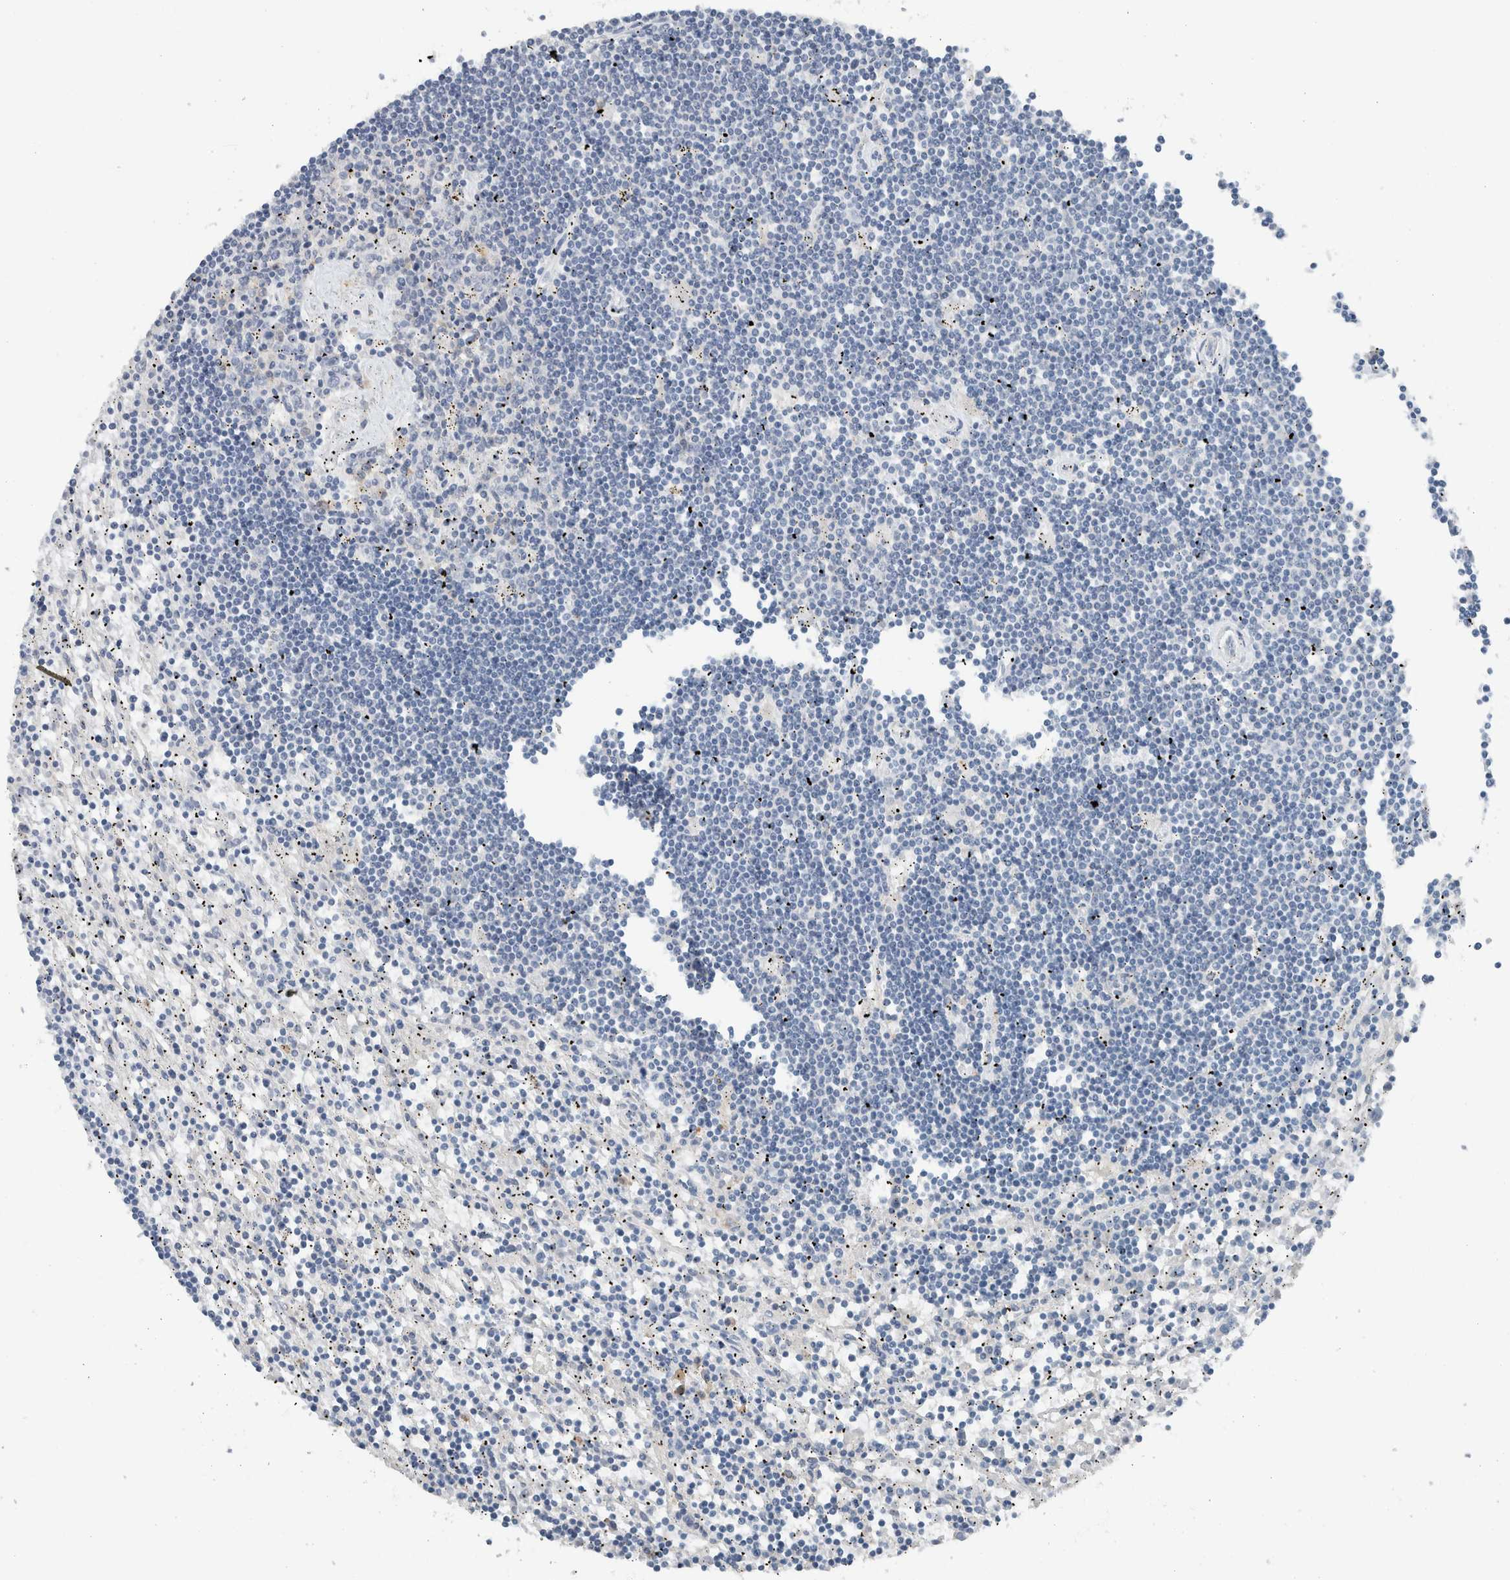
{"staining": {"intensity": "negative", "quantity": "none", "location": "none"}, "tissue": "lymphoma", "cell_type": "Tumor cells", "image_type": "cancer", "snomed": [{"axis": "morphology", "description": "Malignant lymphoma, non-Hodgkin's type, Low grade"}, {"axis": "topography", "description": "Spleen"}], "caption": "Micrograph shows no significant protein staining in tumor cells of malignant lymphoma, non-Hodgkin's type (low-grade).", "gene": "DUOX1", "patient": {"sex": "male", "age": 76}}